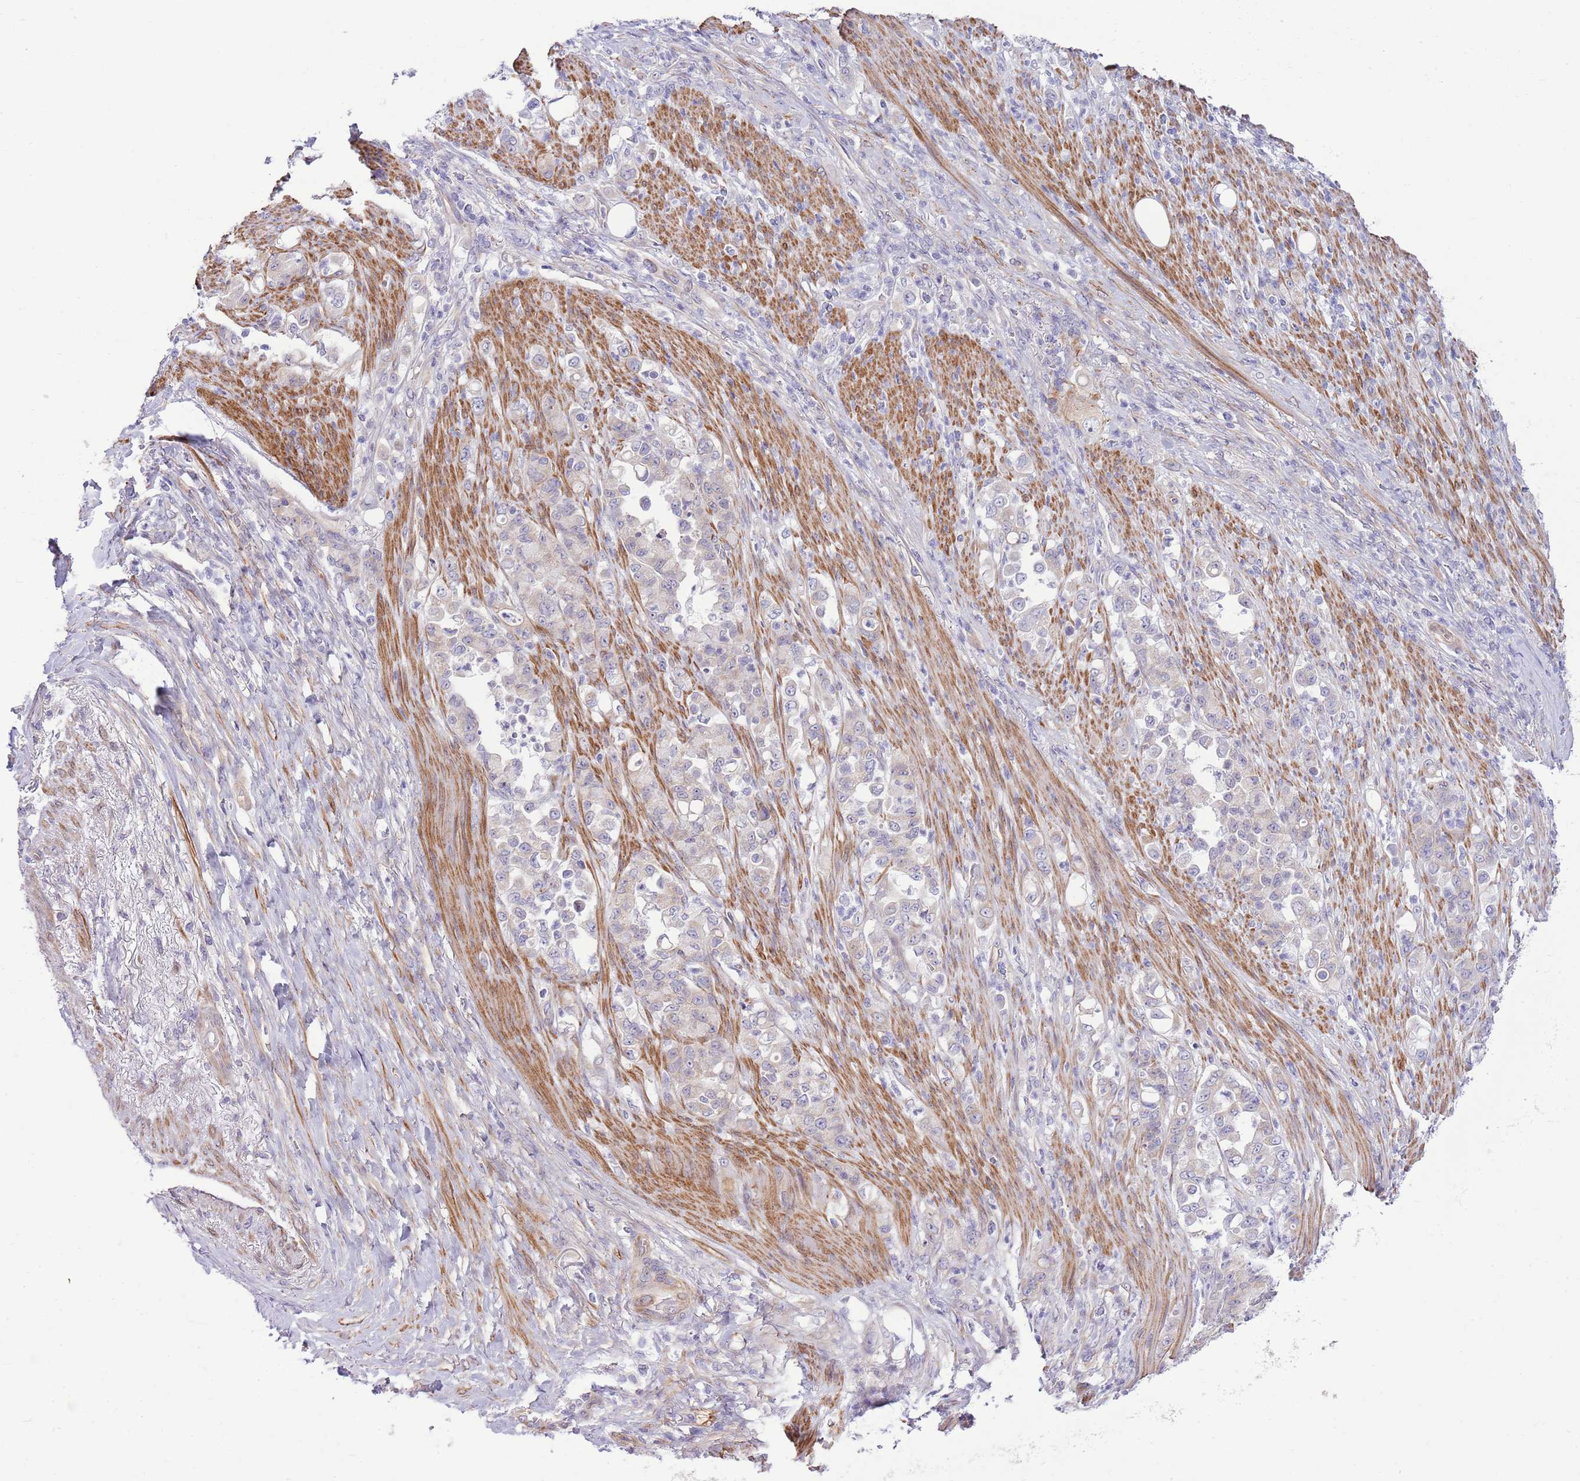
{"staining": {"intensity": "negative", "quantity": "none", "location": "none"}, "tissue": "stomach cancer", "cell_type": "Tumor cells", "image_type": "cancer", "snomed": [{"axis": "morphology", "description": "Normal tissue, NOS"}, {"axis": "morphology", "description": "Adenocarcinoma, NOS"}, {"axis": "topography", "description": "Stomach"}], "caption": "DAB immunohistochemical staining of adenocarcinoma (stomach) reveals no significant staining in tumor cells. (DAB immunohistochemistry with hematoxylin counter stain).", "gene": "ZC4H2", "patient": {"sex": "female", "age": 79}}